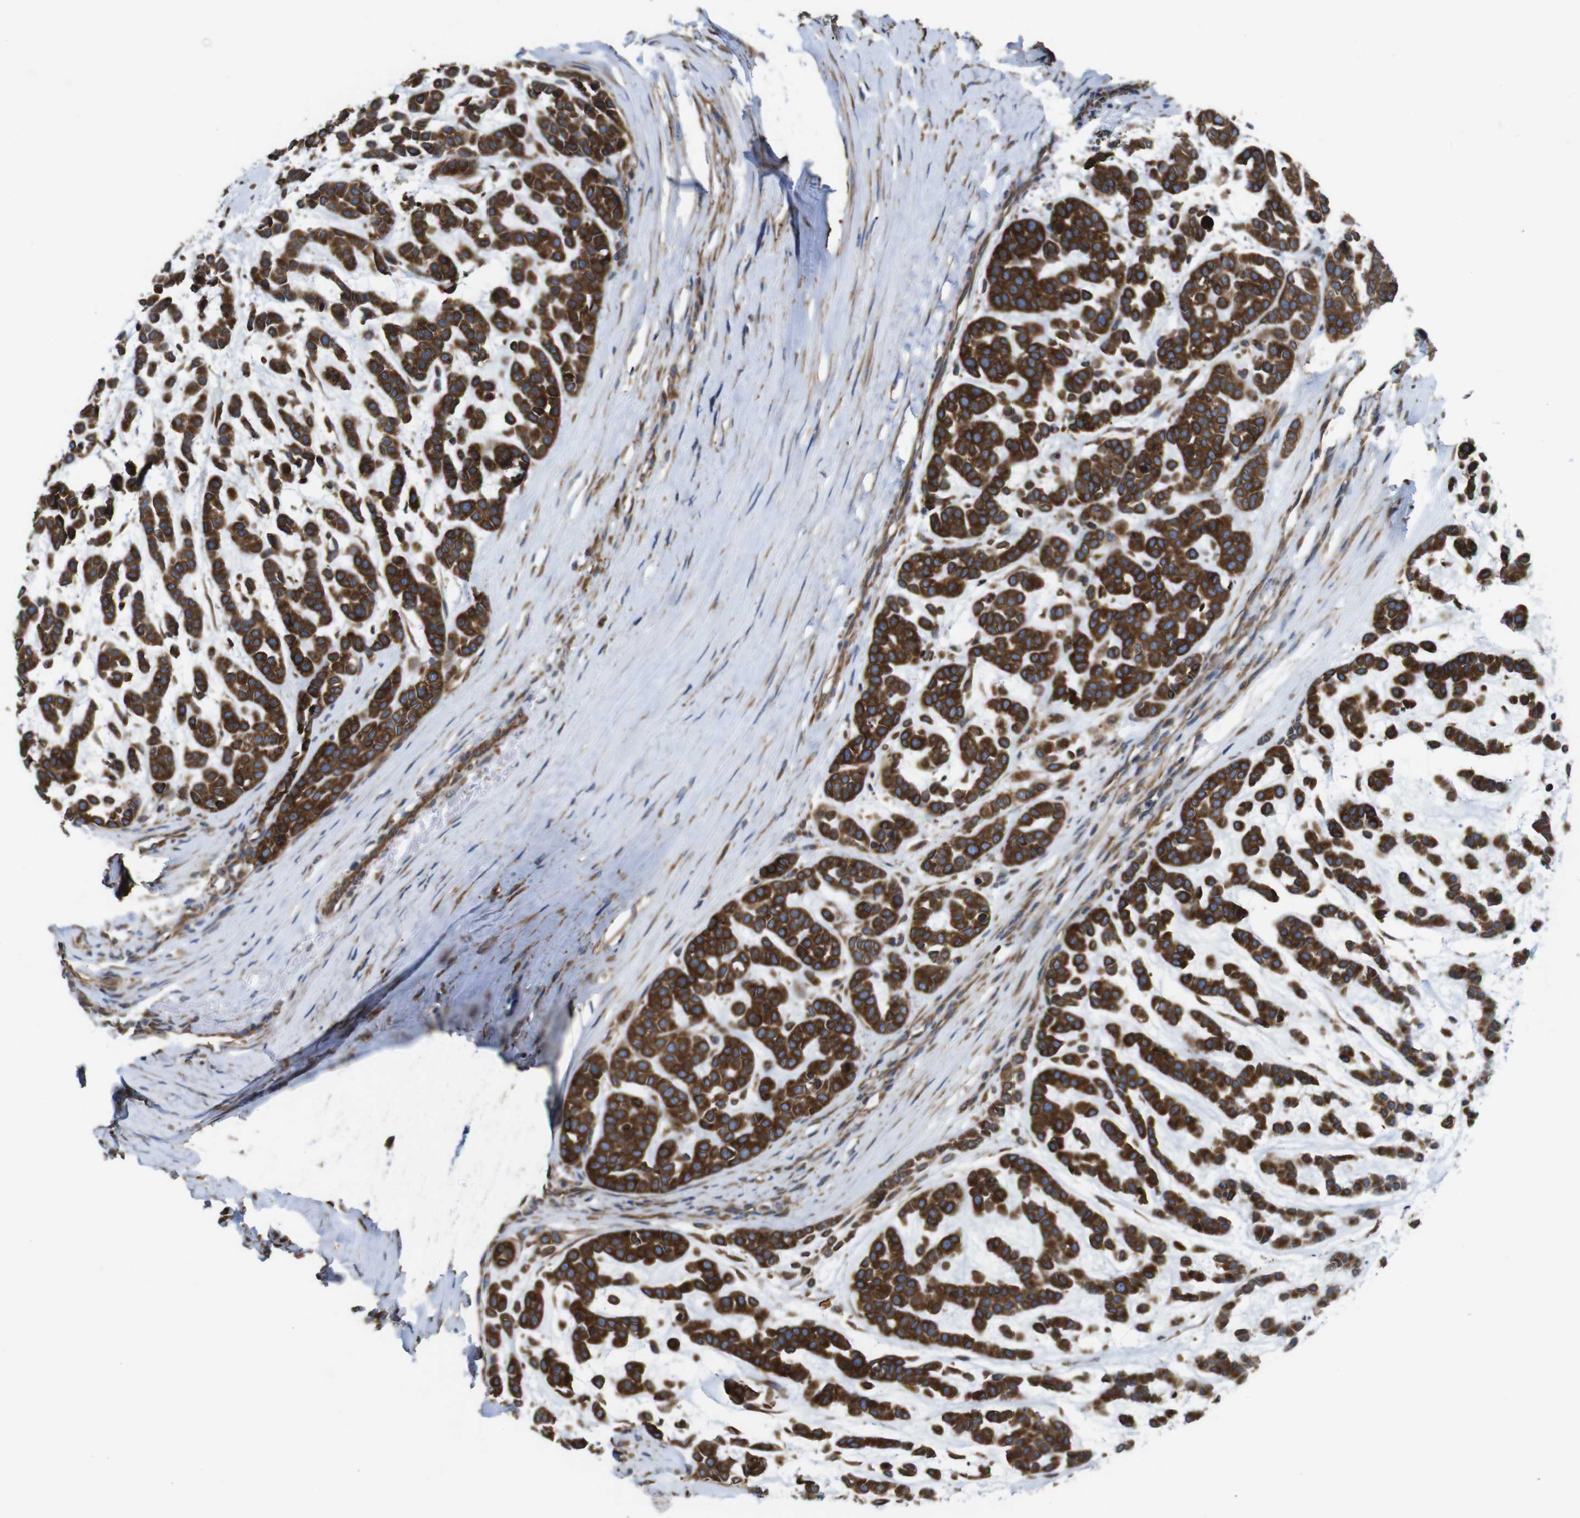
{"staining": {"intensity": "strong", "quantity": ">75%", "location": "cytoplasmic/membranous"}, "tissue": "head and neck cancer", "cell_type": "Tumor cells", "image_type": "cancer", "snomed": [{"axis": "morphology", "description": "Adenocarcinoma, NOS"}, {"axis": "morphology", "description": "Adenoma, NOS"}, {"axis": "topography", "description": "Head-Neck"}], "caption": "DAB immunohistochemical staining of adenoma (head and neck) reveals strong cytoplasmic/membranous protein staining in about >75% of tumor cells. The protein is shown in brown color, while the nuclei are stained blue.", "gene": "POMK", "patient": {"sex": "female", "age": 55}}